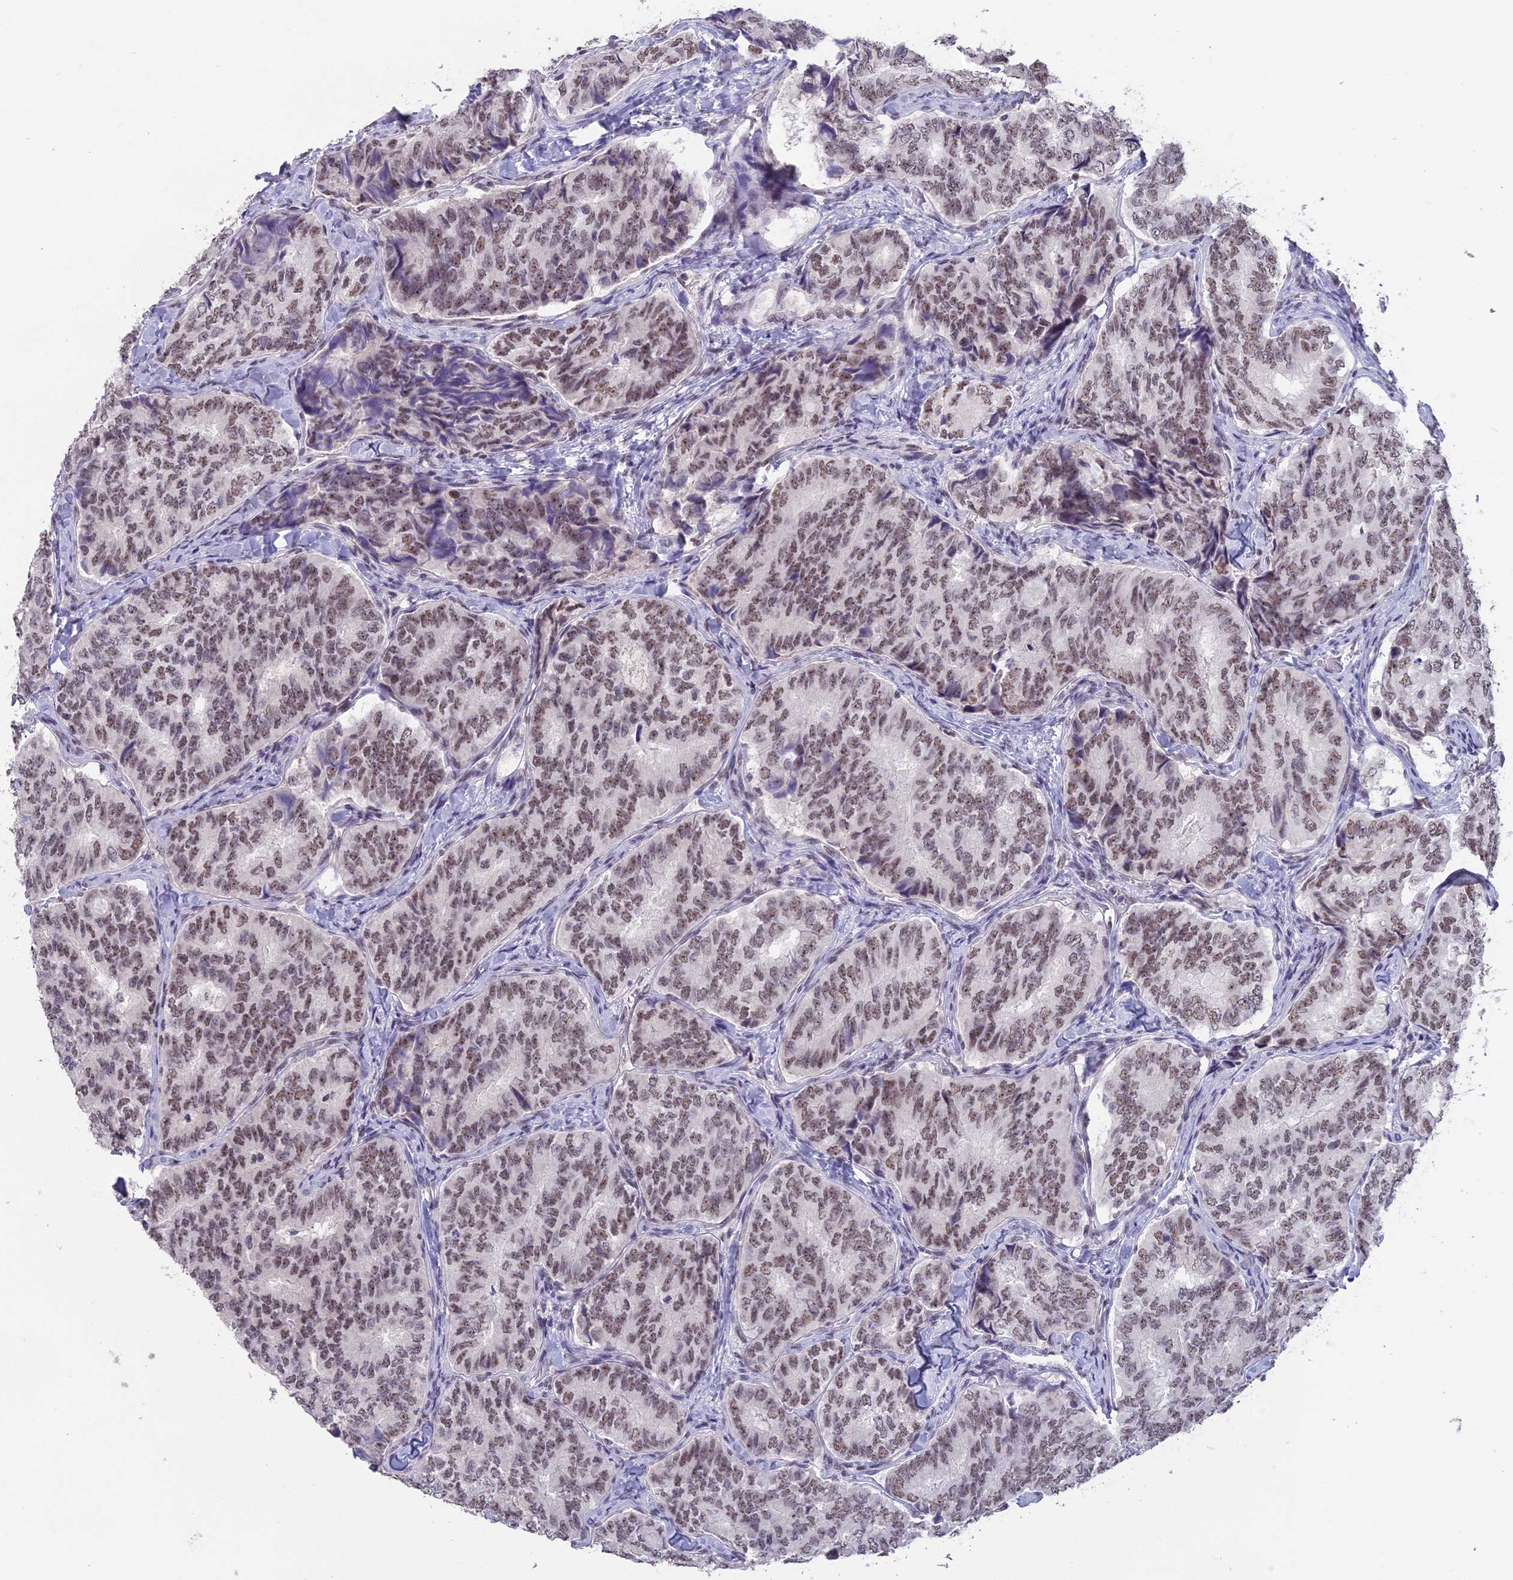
{"staining": {"intensity": "moderate", "quantity": ">75%", "location": "nuclear"}, "tissue": "thyroid cancer", "cell_type": "Tumor cells", "image_type": "cancer", "snomed": [{"axis": "morphology", "description": "Papillary adenocarcinoma, NOS"}, {"axis": "topography", "description": "Thyroid gland"}], "caption": "This is an image of immunohistochemistry (IHC) staining of thyroid cancer (papillary adenocarcinoma), which shows moderate positivity in the nuclear of tumor cells.", "gene": "SETD2", "patient": {"sex": "female", "age": 35}}